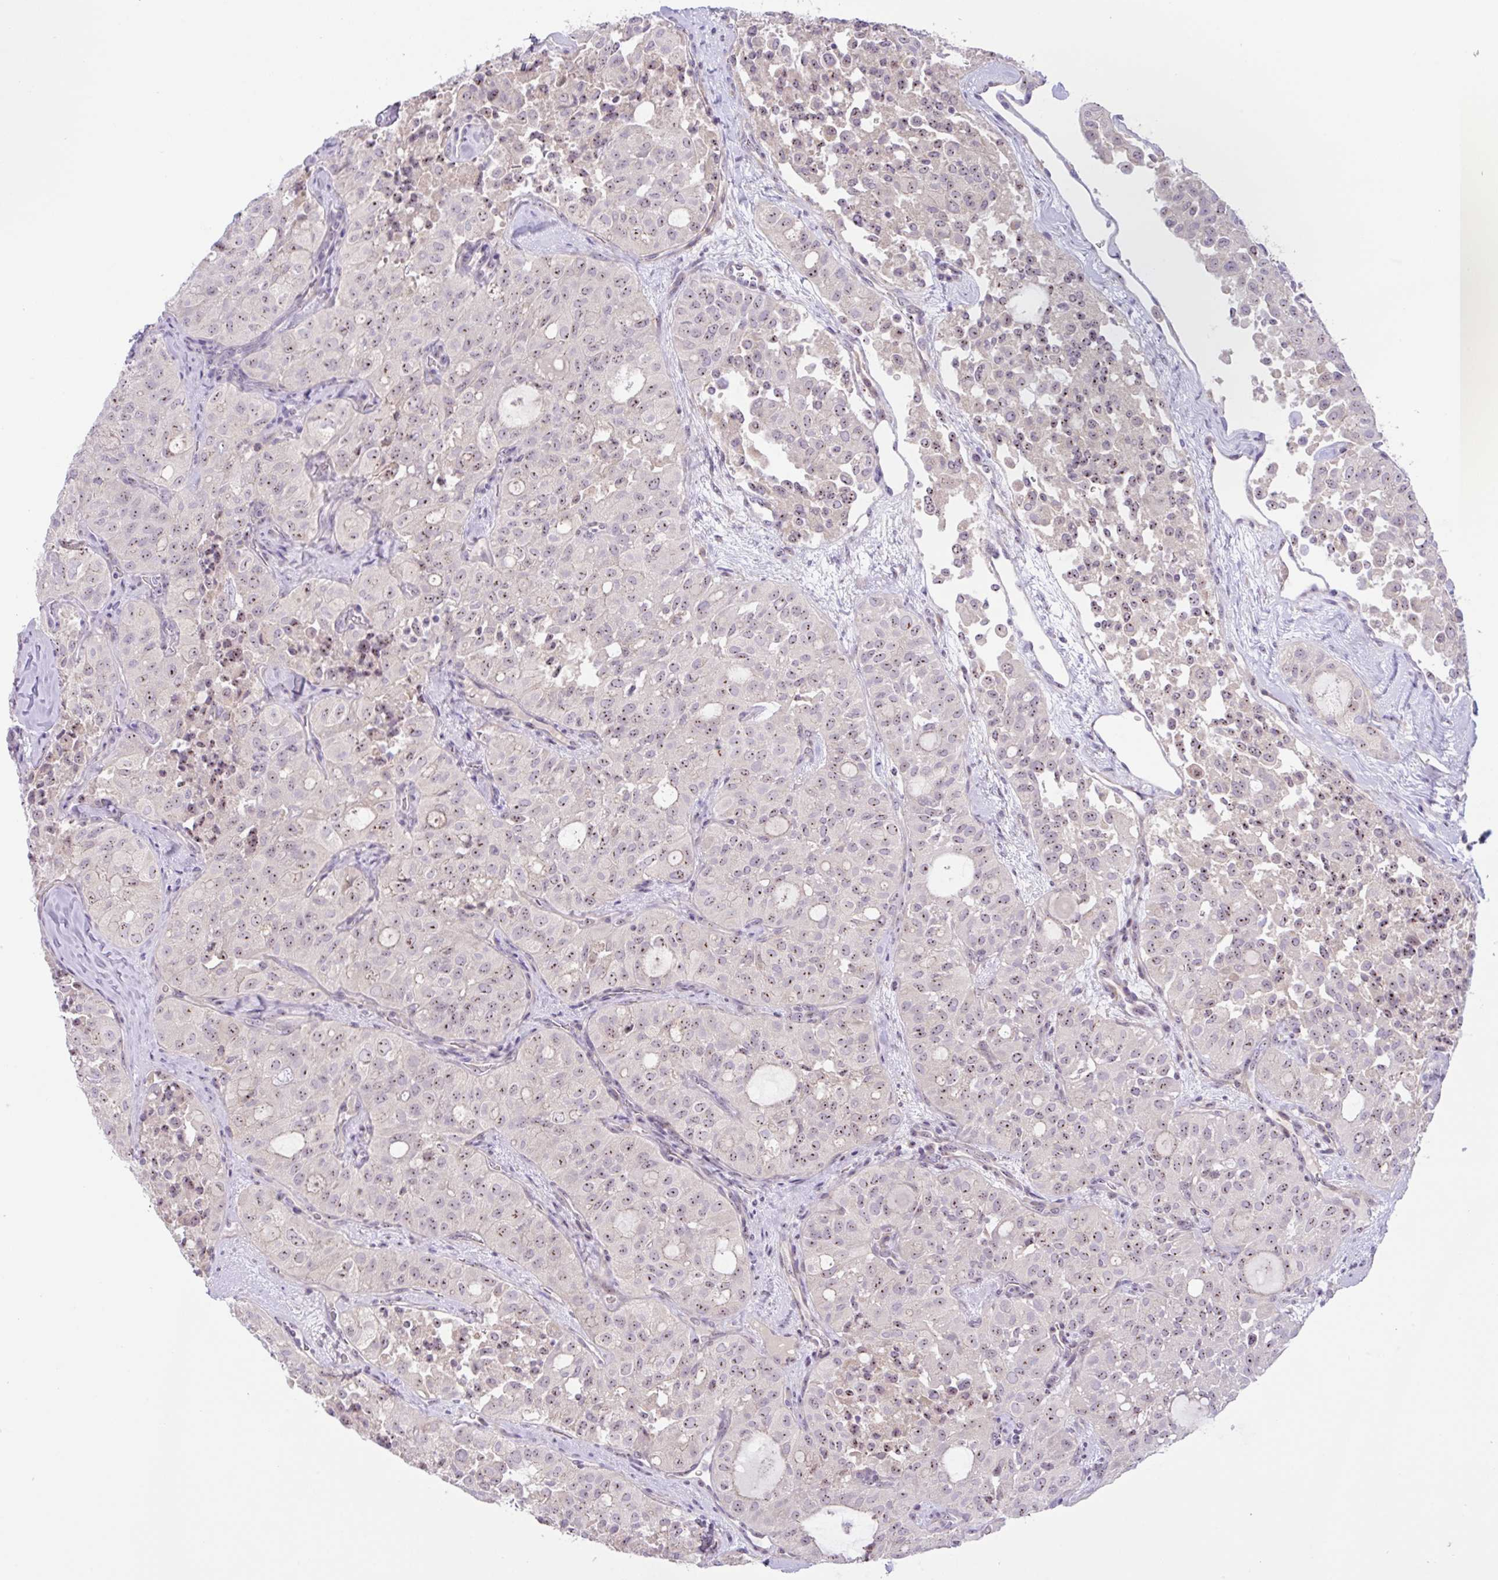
{"staining": {"intensity": "moderate", "quantity": "25%-75%", "location": "nuclear"}, "tissue": "thyroid cancer", "cell_type": "Tumor cells", "image_type": "cancer", "snomed": [{"axis": "morphology", "description": "Follicular adenoma carcinoma, NOS"}, {"axis": "topography", "description": "Thyroid gland"}], "caption": "The photomicrograph demonstrates staining of follicular adenoma carcinoma (thyroid), revealing moderate nuclear protein expression (brown color) within tumor cells. Using DAB (3,3'-diaminobenzidine) (brown) and hematoxylin (blue) stains, captured at high magnification using brightfield microscopy.", "gene": "MXRA8", "patient": {"sex": "male", "age": 75}}